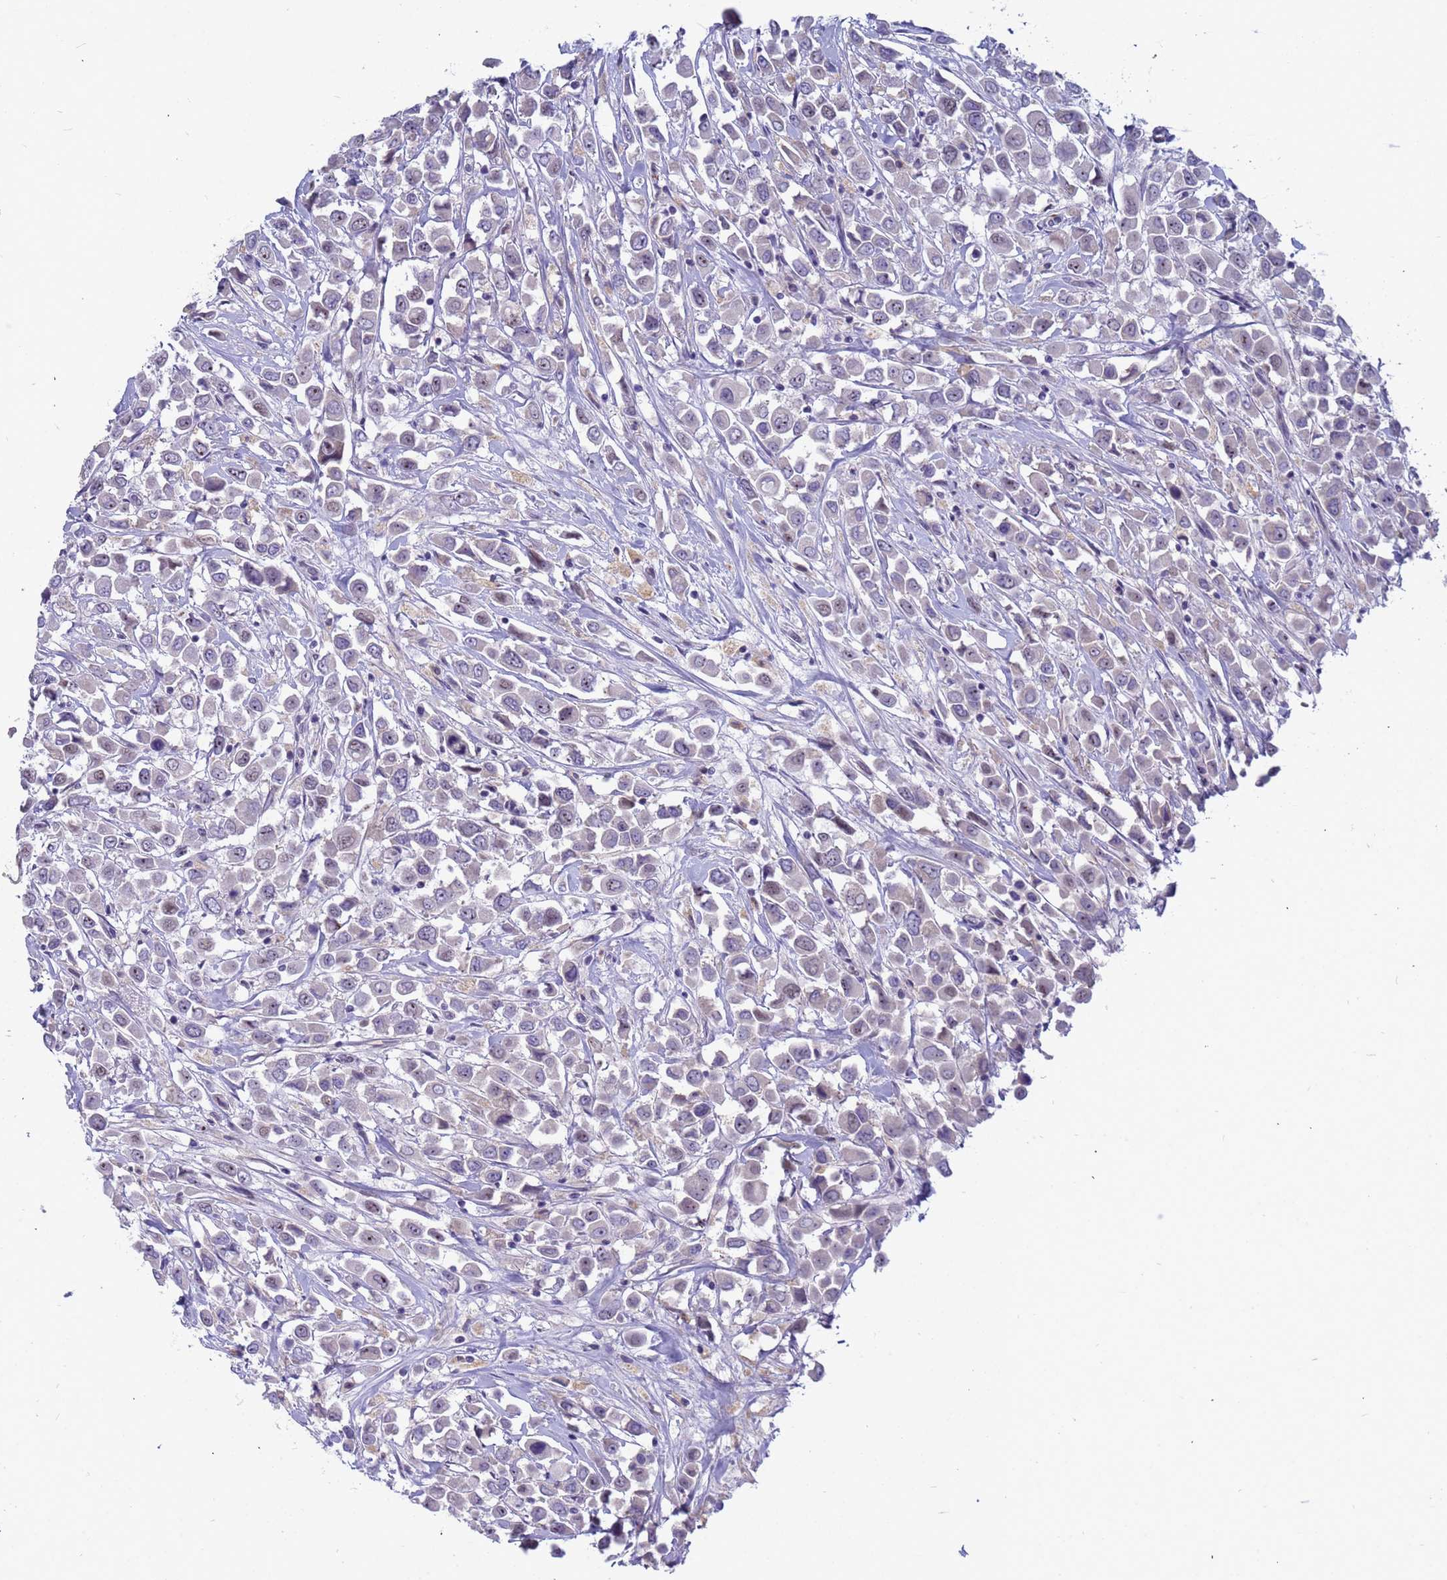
{"staining": {"intensity": "negative", "quantity": "none", "location": "none"}, "tissue": "breast cancer", "cell_type": "Tumor cells", "image_type": "cancer", "snomed": [{"axis": "morphology", "description": "Duct carcinoma"}, {"axis": "topography", "description": "Breast"}], "caption": "Immunohistochemistry image of neoplastic tissue: breast cancer (infiltrating ductal carcinoma) stained with DAB demonstrates no significant protein staining in tumor cells.", "gene": "CXorf65", "patient": {"sex": "female", "age": 61}}